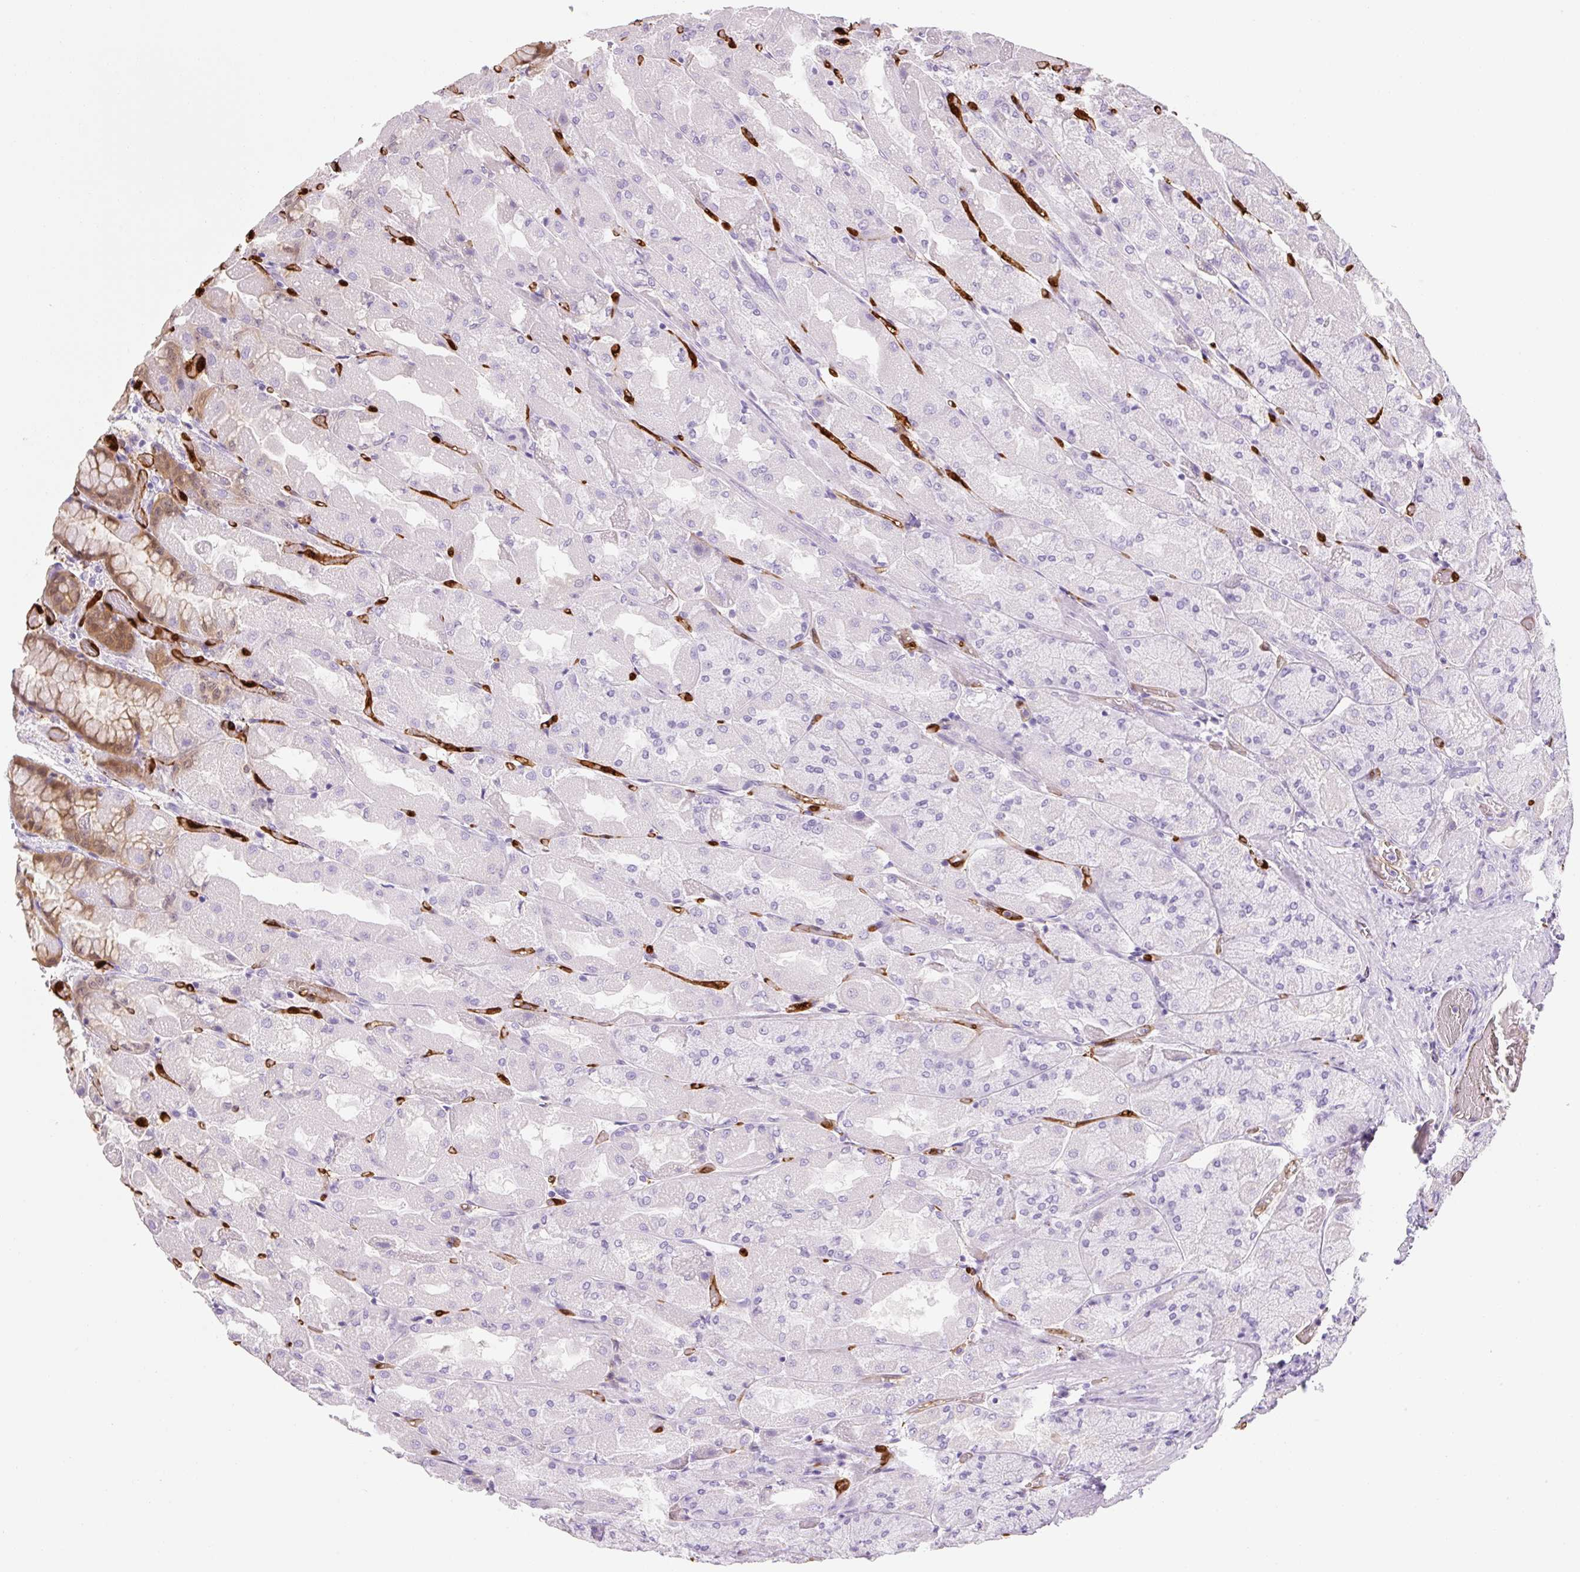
{"staining": {"intensity": "moderate", "quantity": "<25%", "location": "cytoplasmic/membranous"}, "tissue": "stomach", "cell_type": "Glandular cells", "image_type": "normal", "snomed": [{"axis": "morphology", "description": "Normal tissue, NOS"}, {"axis": "topography", "description": "Stomach"}], "caption": "IHC staining of benign stomach, which exhibits low levels of moderate cytoplasmic/membranous expression in approximately <25% of glandular cells indicating moderate cytoplasmic/membranous protein expression. The staining was performed using DAB (3,3'-diaminobenzidine) (brown) for protein detection and nuclei were counterstained in hematoxylin (blue).", "gene": "FABP5", "patient": {"sex": "female", "age": 61}}